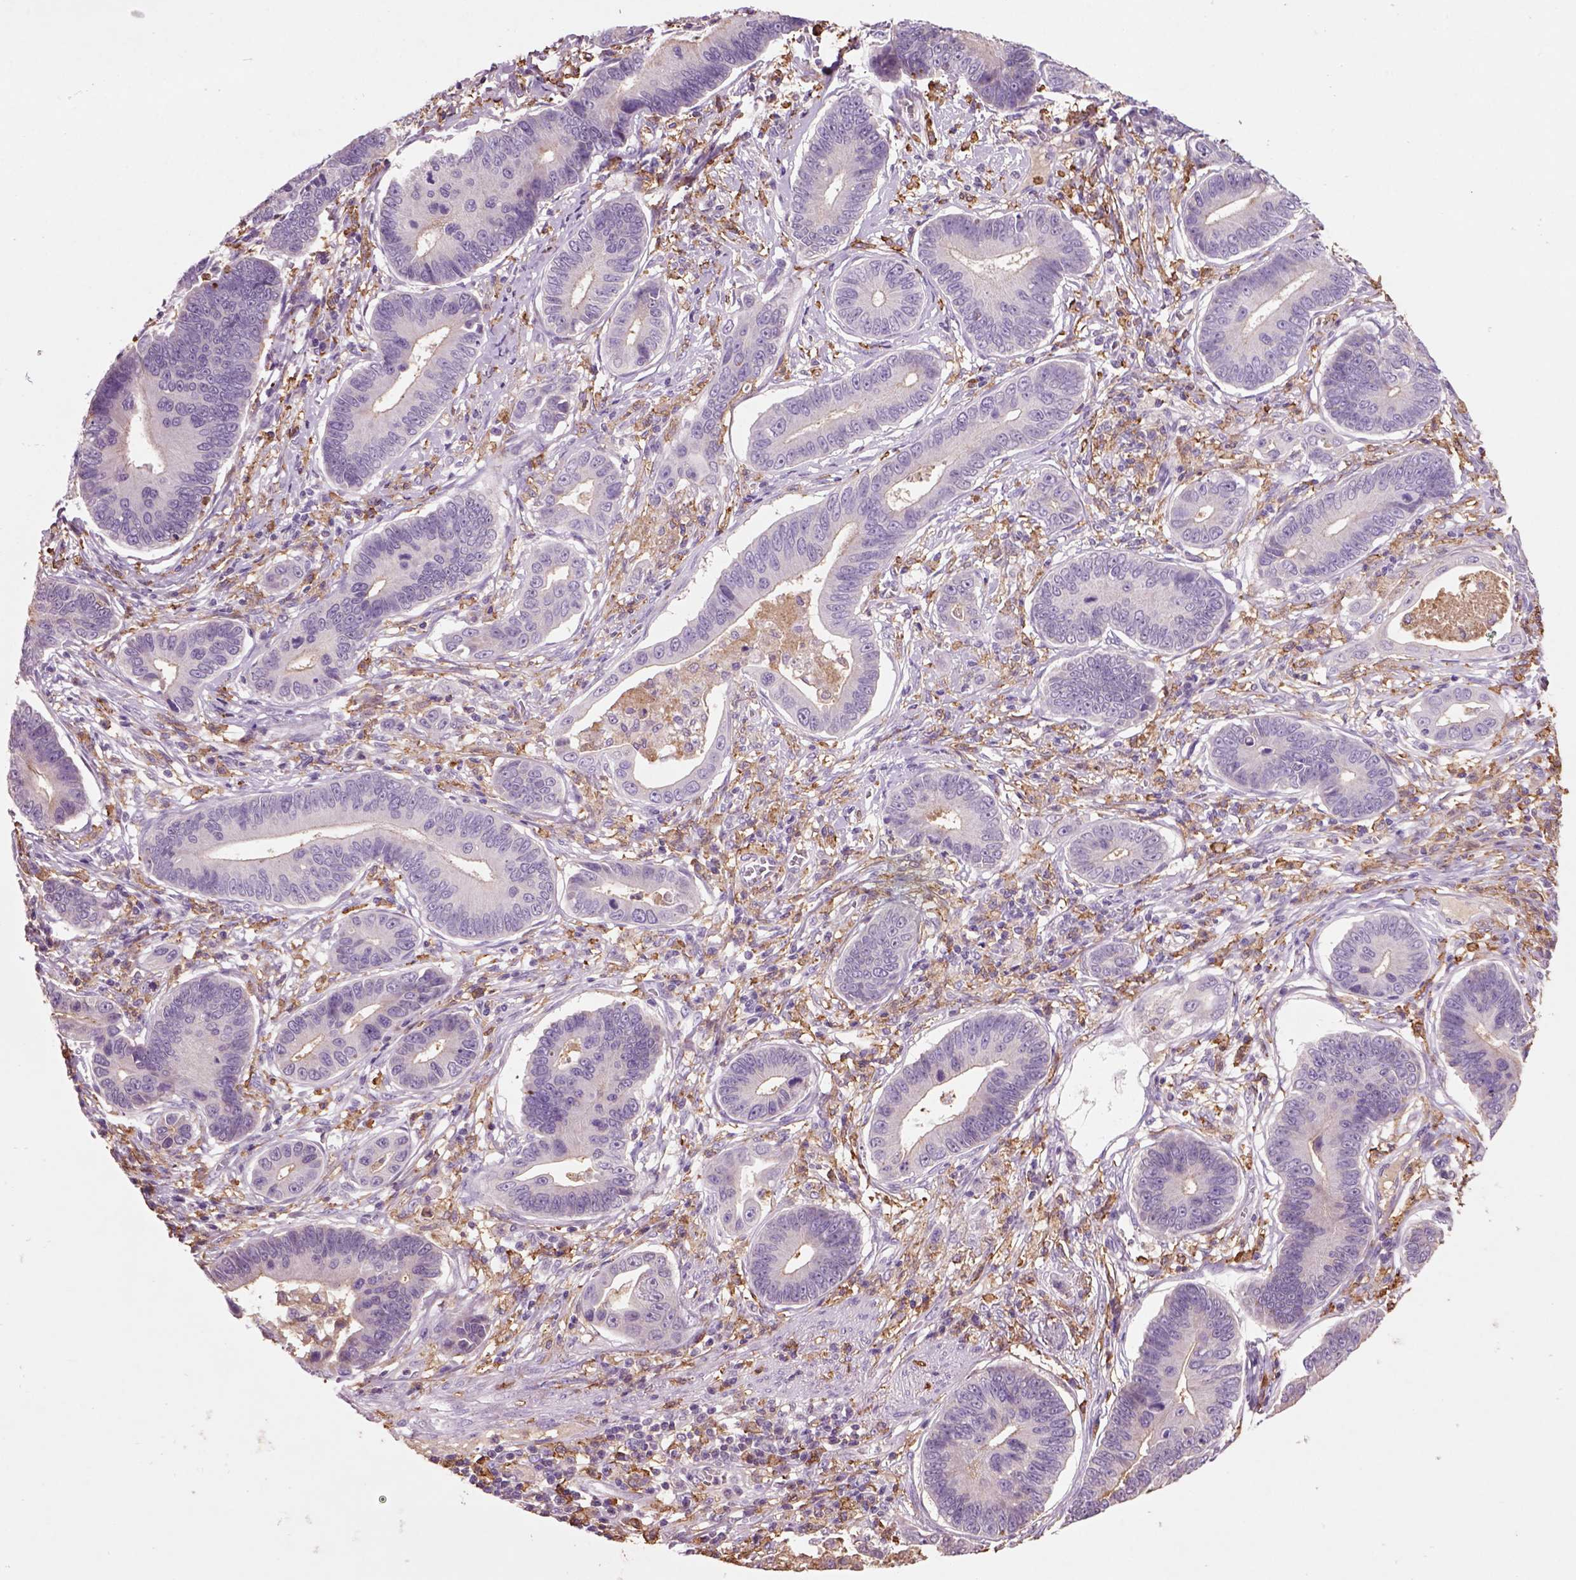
{"staining": {"intensity": "negative", "quantity": "none", "location": "none"}, "tissue": "stomach cancer", "cell_type": "Tumor cells", "image_type": "cancer", "snomed": [{"axis": "morphology", "description": "Adenocarcinoma, NOS"}, {"axis": "topography", "description": "Stomach"}], "caption": "Tumor cells are negative for protein expression in human stomach adenocarcinoma.", "gene": "CD14", "patient": {"sex": "male", "age": 84}}